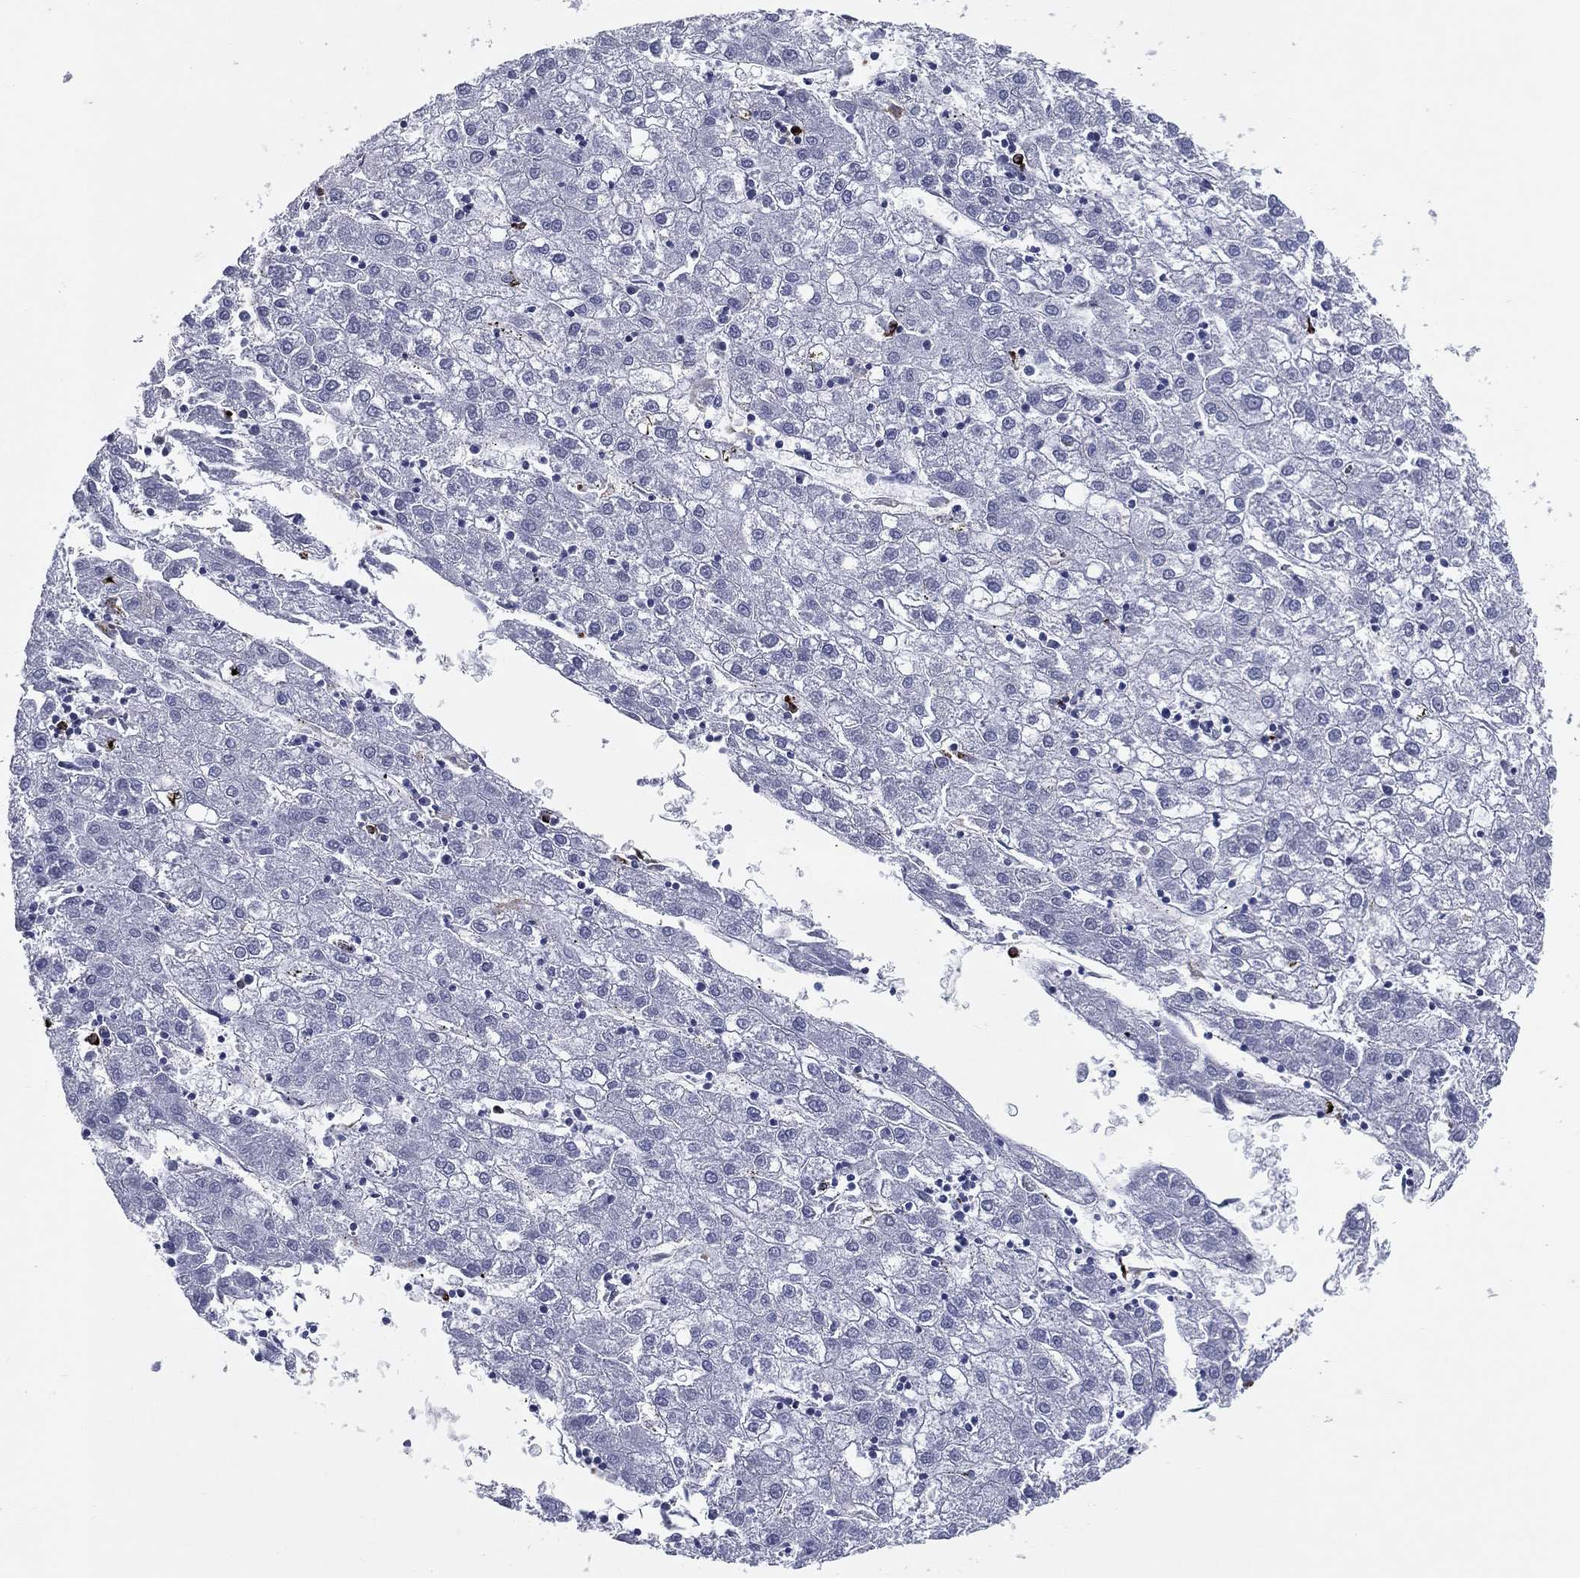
{"staining": {"intensity": "negative", "quantity": "none", "location": "none"}, "tissue": "liver cancer", "cell_type": "Tumor cells", "image_type": "cancer", "snomed": [{"axis": "morphology", "description": "Carcinoma, Hepatocellular, NOS"}, {"axis": "topography", "description": "Liver"}], "caption": "Tumor cells show no significant protein staining in liver cancer (hepatocellular carcinoma).", "gene": "HLA-DOA", "patient": {"sex": "male", "age": 72}}